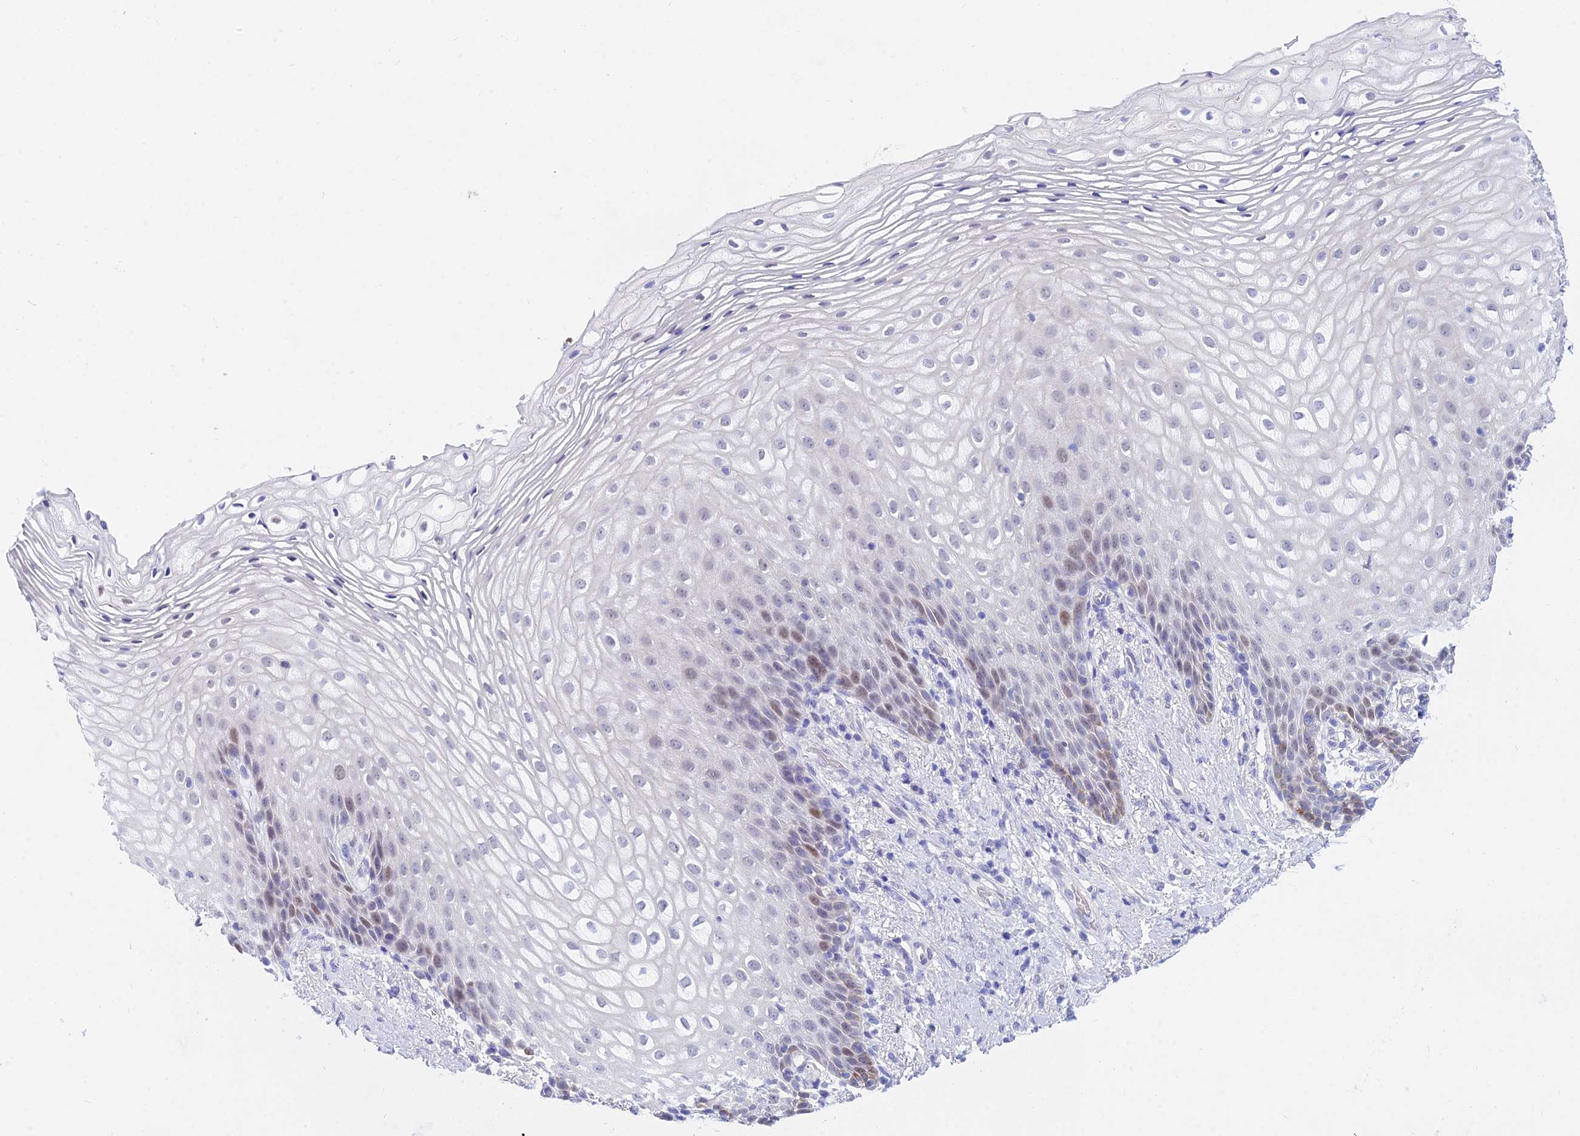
{"staining": {"intensity": "moderate", "quantity": "<25%", "location": "nuclear"}, "tissue": "vagina", "cell_type": "Squamous epithelial cells", "image_type": "normal", "snomed": [{"axis": "morphology", "description": "Normal tissue, NOS"}, {"axis": "topography", "description": "Vagina"}], "caption": "Immunohistochemistry (IHC) (DAB (3,3'-diaminobenzidine)) staining of benign vagina shows moderate nuclear protein positivity in about <25% of squamous epithelial cells. (Brightfield microscopy of DAB IHC at high magnification).", "gene": "DEFB107A", "patient": {"sex": "female", "age": 60}}